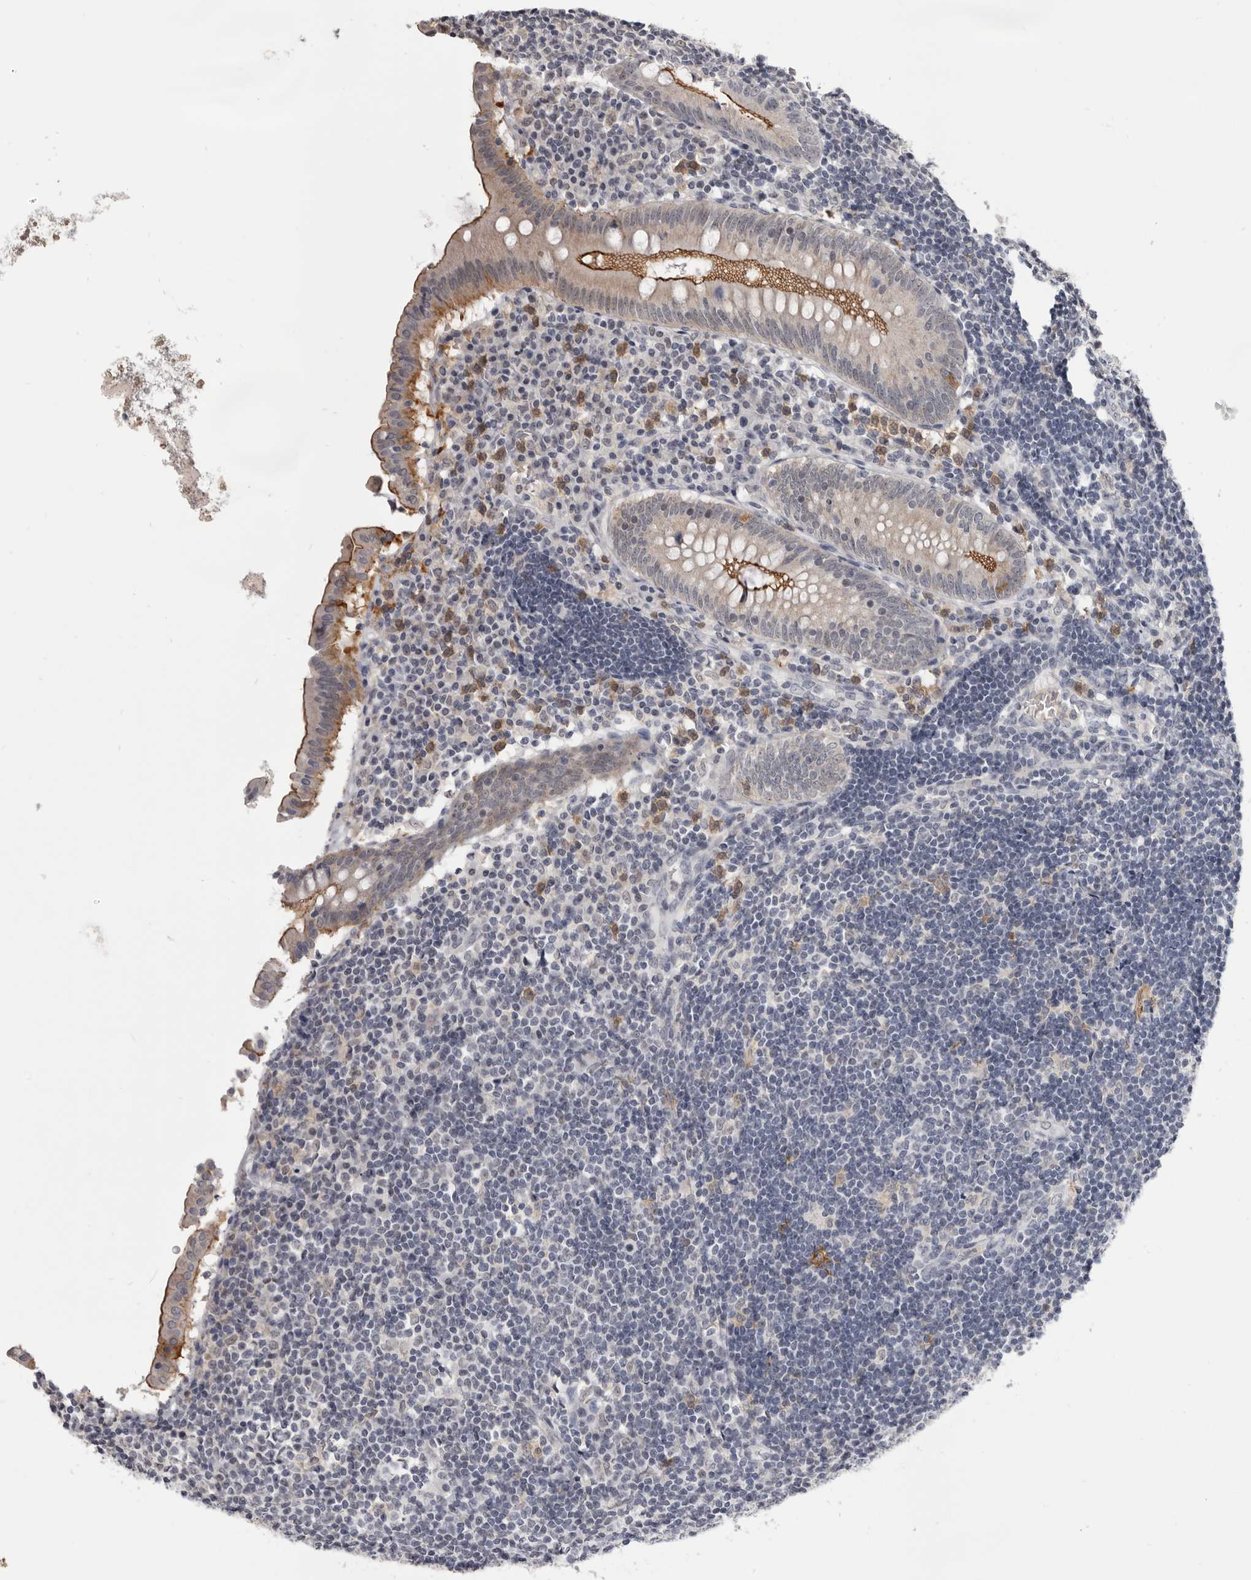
{"staining": {"intensity": "strong", "quantity": ">75%", "location": "cytoplasmic/membranous"}, "tissue": "appendix", "cell_type": "Glandular cells", "image_type": "normal", "snomed": [{"axis": "morphology", "description": "Normal tissue, NOS"}, {"axis": "topography", "description": "Appendix"}], "caption": "IHC (DAB) staining of benign appendix shows strong cytoplasmic/membranous protein staining in about >75% of glandular cells. (Stains: DAB in brown, nuclei in blue, Microscopy: brightfield microscopy at high magnification).", "gene": "CGN", "patient": {"sex": "female", "age": 54}}